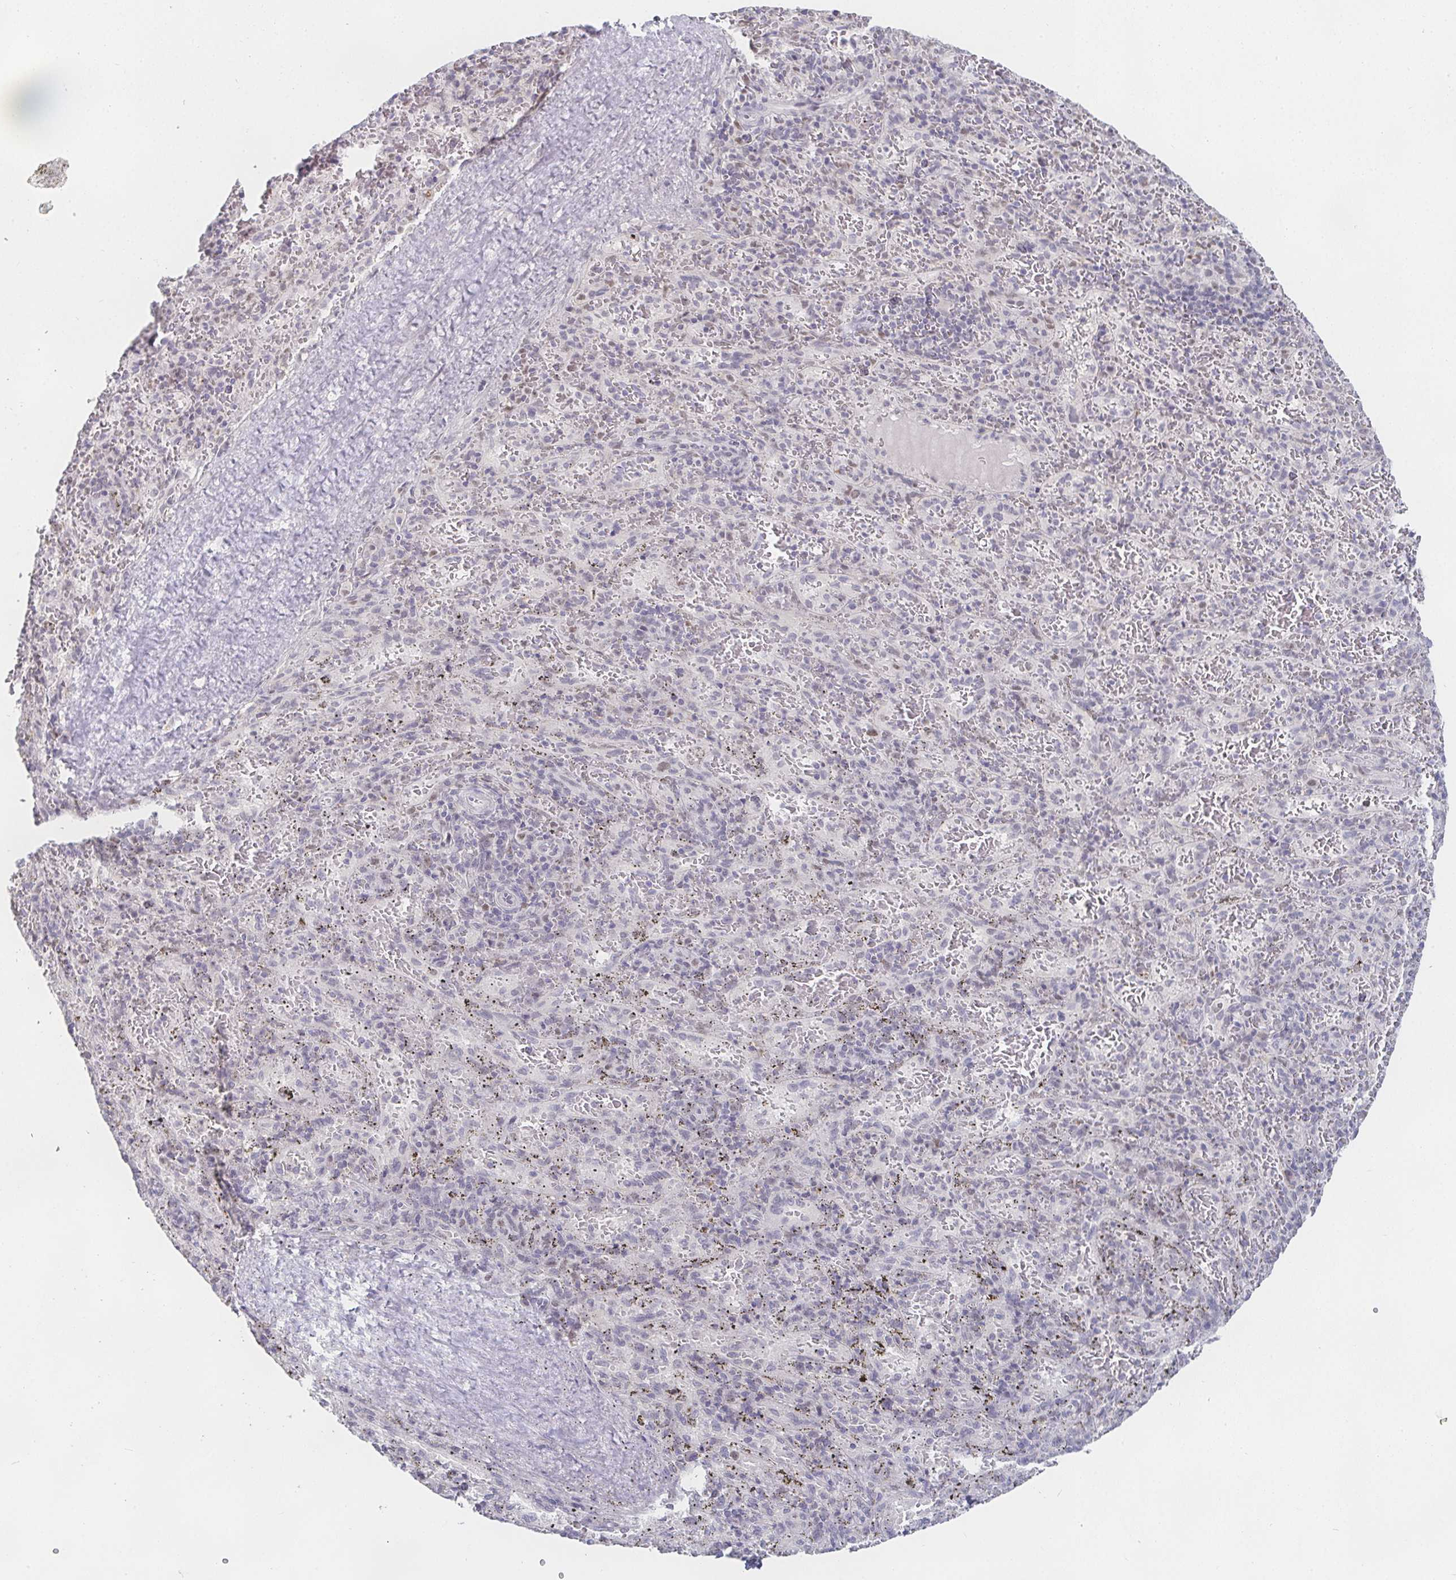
{"staining": {"intensity": "negative", "quantity": "none", "location": "none"}, "tissue": "spleen", "cell_type": "Cells in red pulp", "image_type": "normal", "snomed": [{"axis": "morphology", "description": "Normal tissue, NOS"}, {"axis": "topography", "description": "Spleen"}], "caption": "Immunohistochemical staining of benign spleen displays no significant positivity in cells in red pulp.", "gene": "RCOR1", "patient": {"sex": "male", "age": 57}}